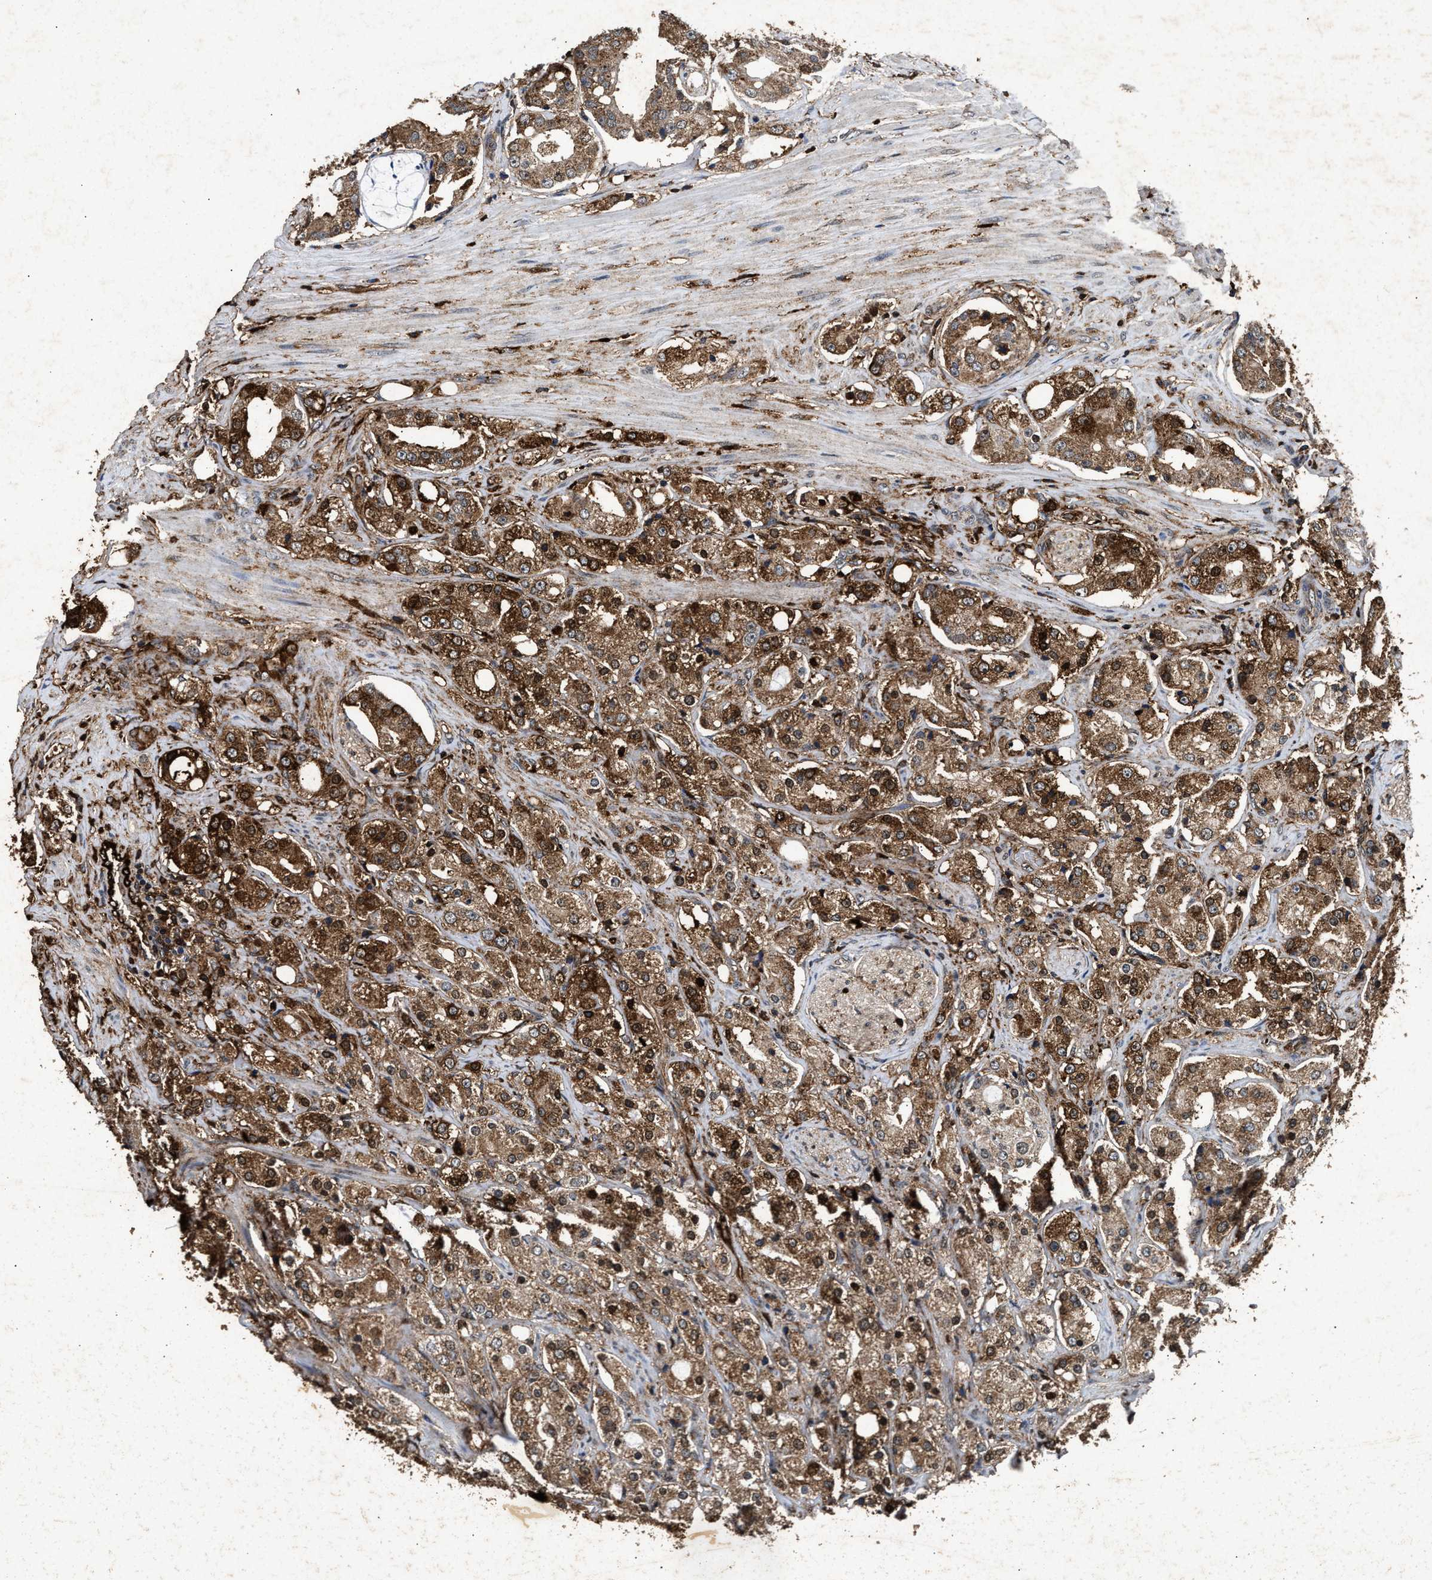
{"staining": {"intensity": "moderate", "quantity": ">75%", "location": "cytoplasmic/membranous"}, "tissue": "prostate cancer", "cell_type": "Tumor cells", "image_type": "cancer", "snomed": [{"axis": "morphology", "description": "Adenocarcinoma, High grade"}, {"axis": "topography", "description": "Prostate"}], "caption": "Immunohistochemistry (DAB (3,3'-diaminobenzidine)) staining of human prostate cancer (adenocarcinoma (high-grade)) demonstrates moderate cytoplasmic/membranous protein staining in about >75% of tumor cells.", "gene": "ACOX1", "patient": {"sex": "male", "age": 68}}